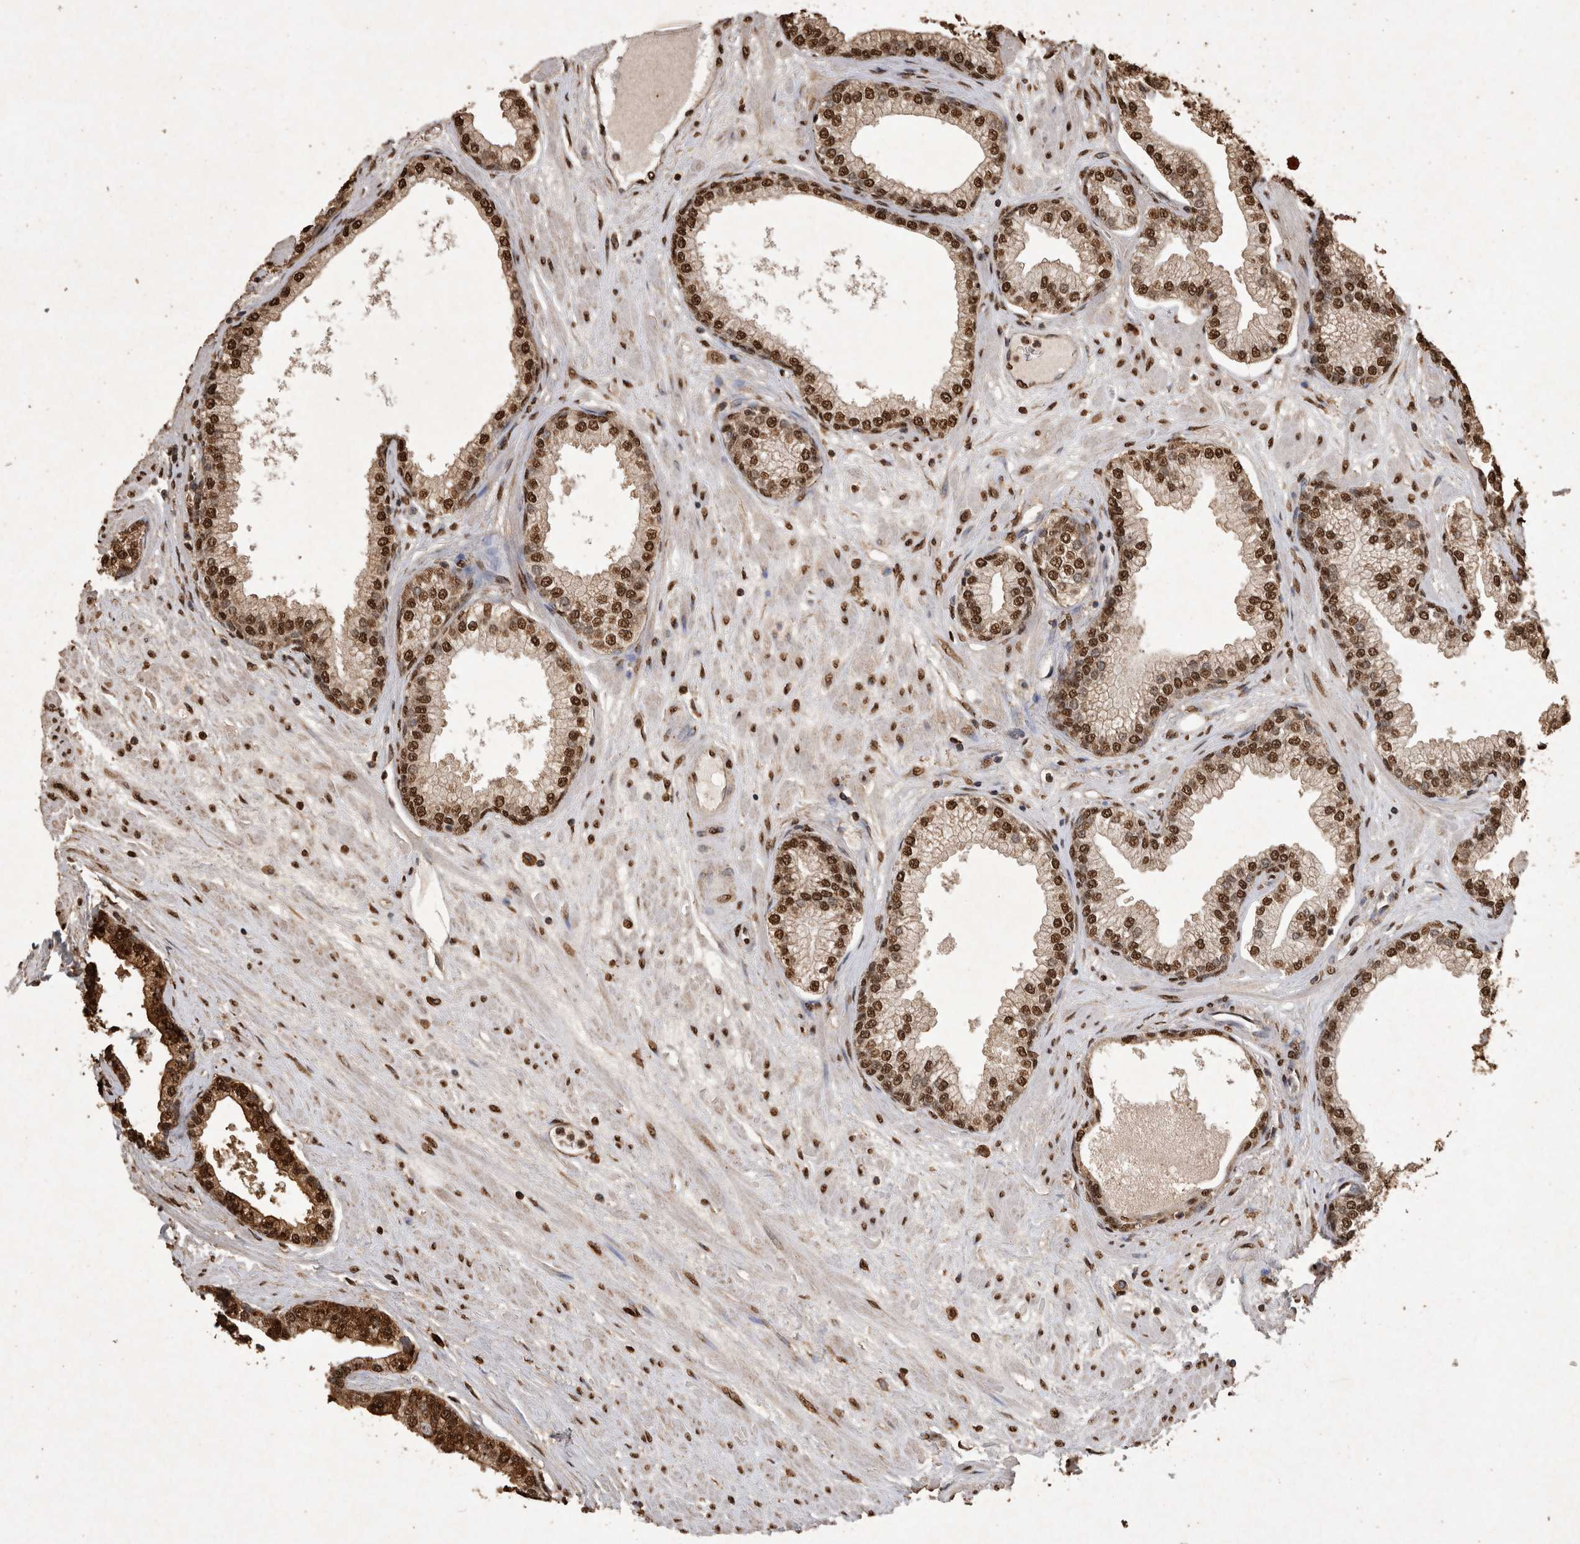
{"staining": {"intensity": "strong", "quantity": ">75%", "location": "nuclear"}, "tissue": "prostate", "cell_type": "Glandular cells", "image_type": "normal", "snomed": [{"axis": "morphology", "description": "Normal tissue, NOS"}, {"axis": "morphology", "description": "Urothelial carcinoma, Low grade"}, {"axis": "topography", "description": "Urinary bladder"}, {"axis": "topography", "description": "Prostate"}], "caption": "The immunohistochemical stain highlights strong nuclear staining in glandular cells of unremarkable prostate.", "gene": "OAS2", "patient": {"sex": "male", "age": 60}}